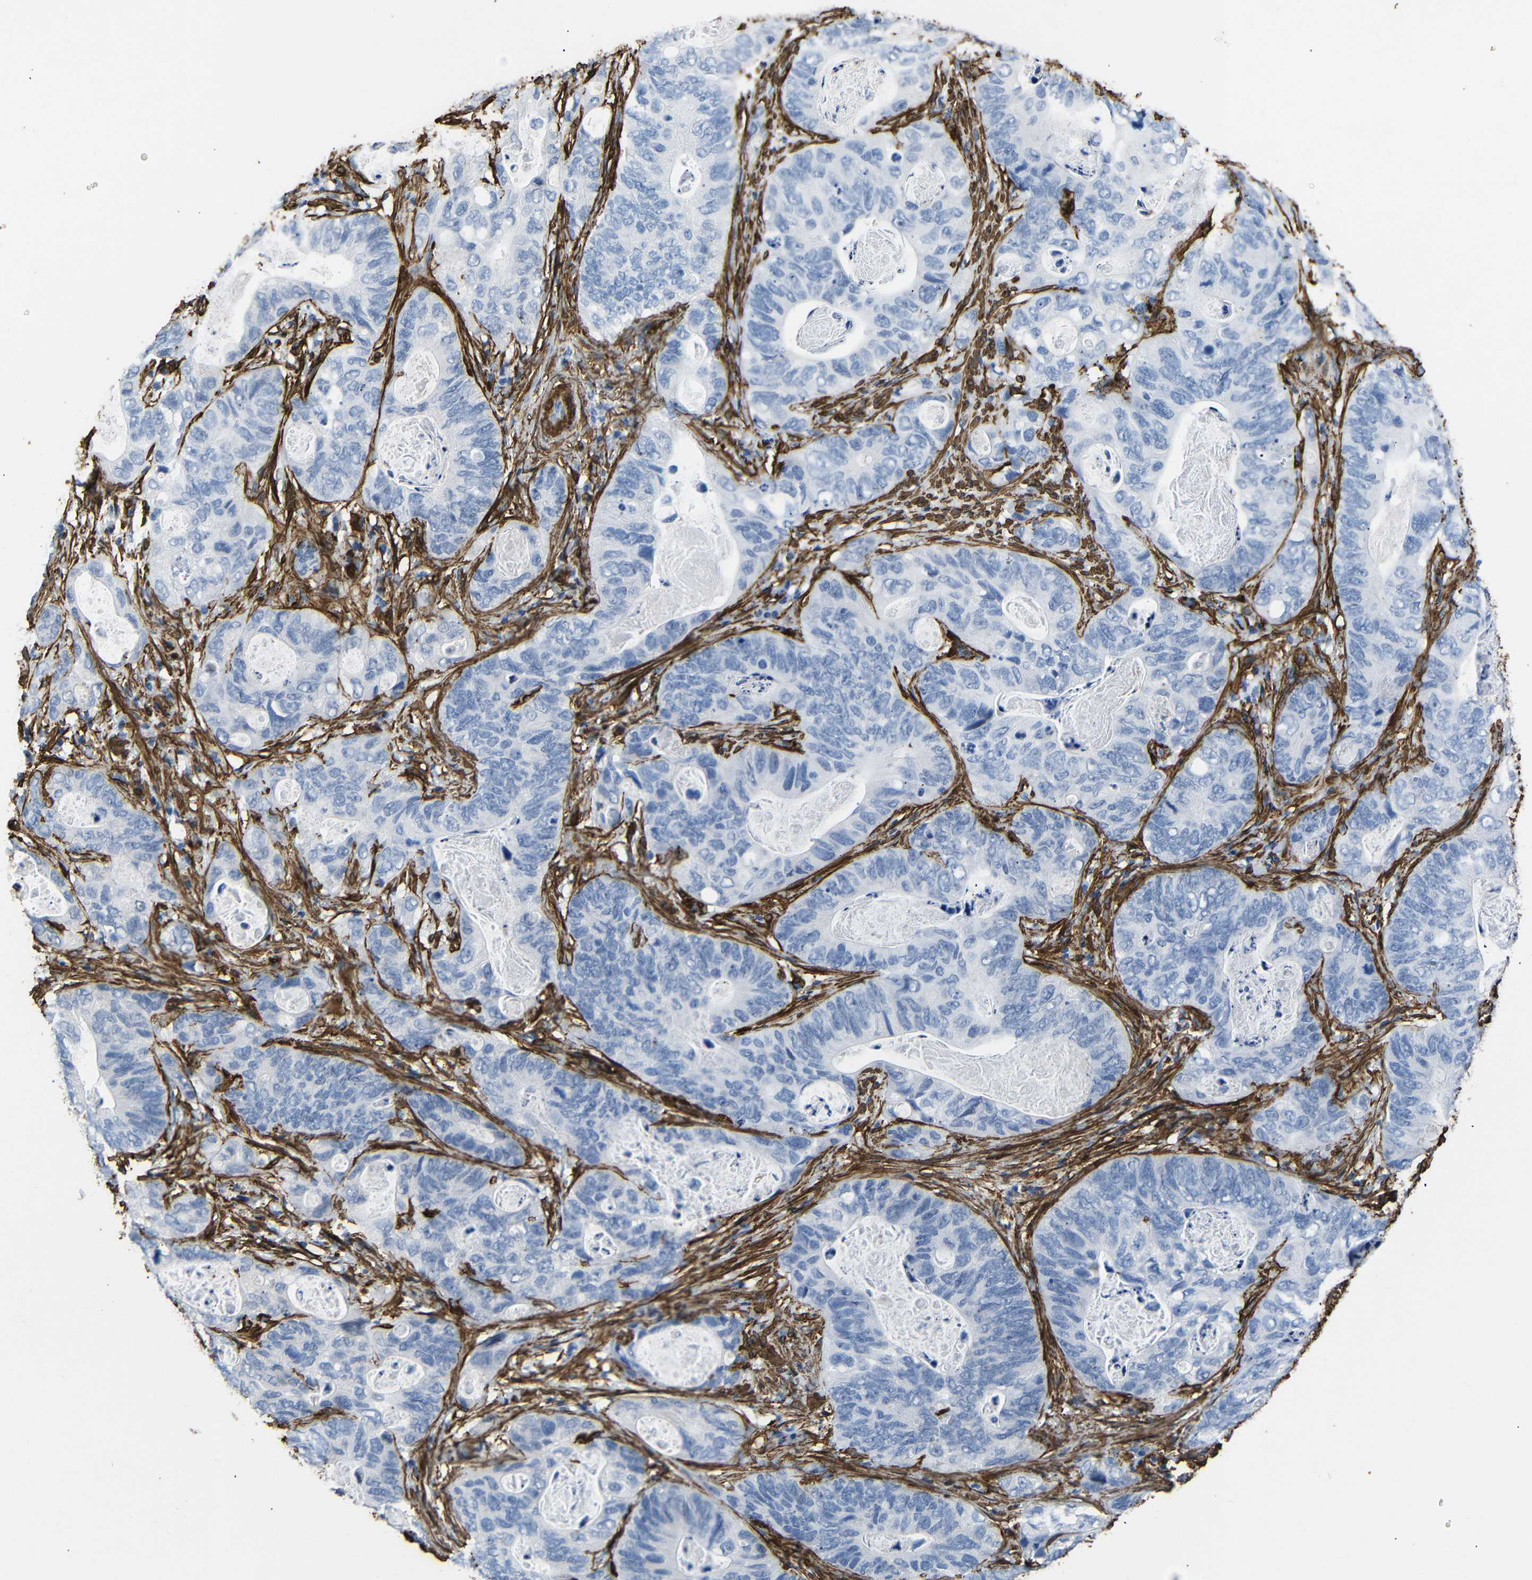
{"staining": {"intensity": "negative", "quantity": "none", "location": "none"}, "tissue": "stomach cancer", "cell_type": "Tumor cells", "image_type": "cancer", "snomed": [{"axis": "morphology", "description": "Adenocarcinoma, NOS"}, {"axis": "topography", "description": "Stomach"}], "caption": "IHC of adenocarcinoma (stomach) shows no expression in tumor cells.", "gene": "ACTA2", "patient": {"sex": "female", "age": 89}}